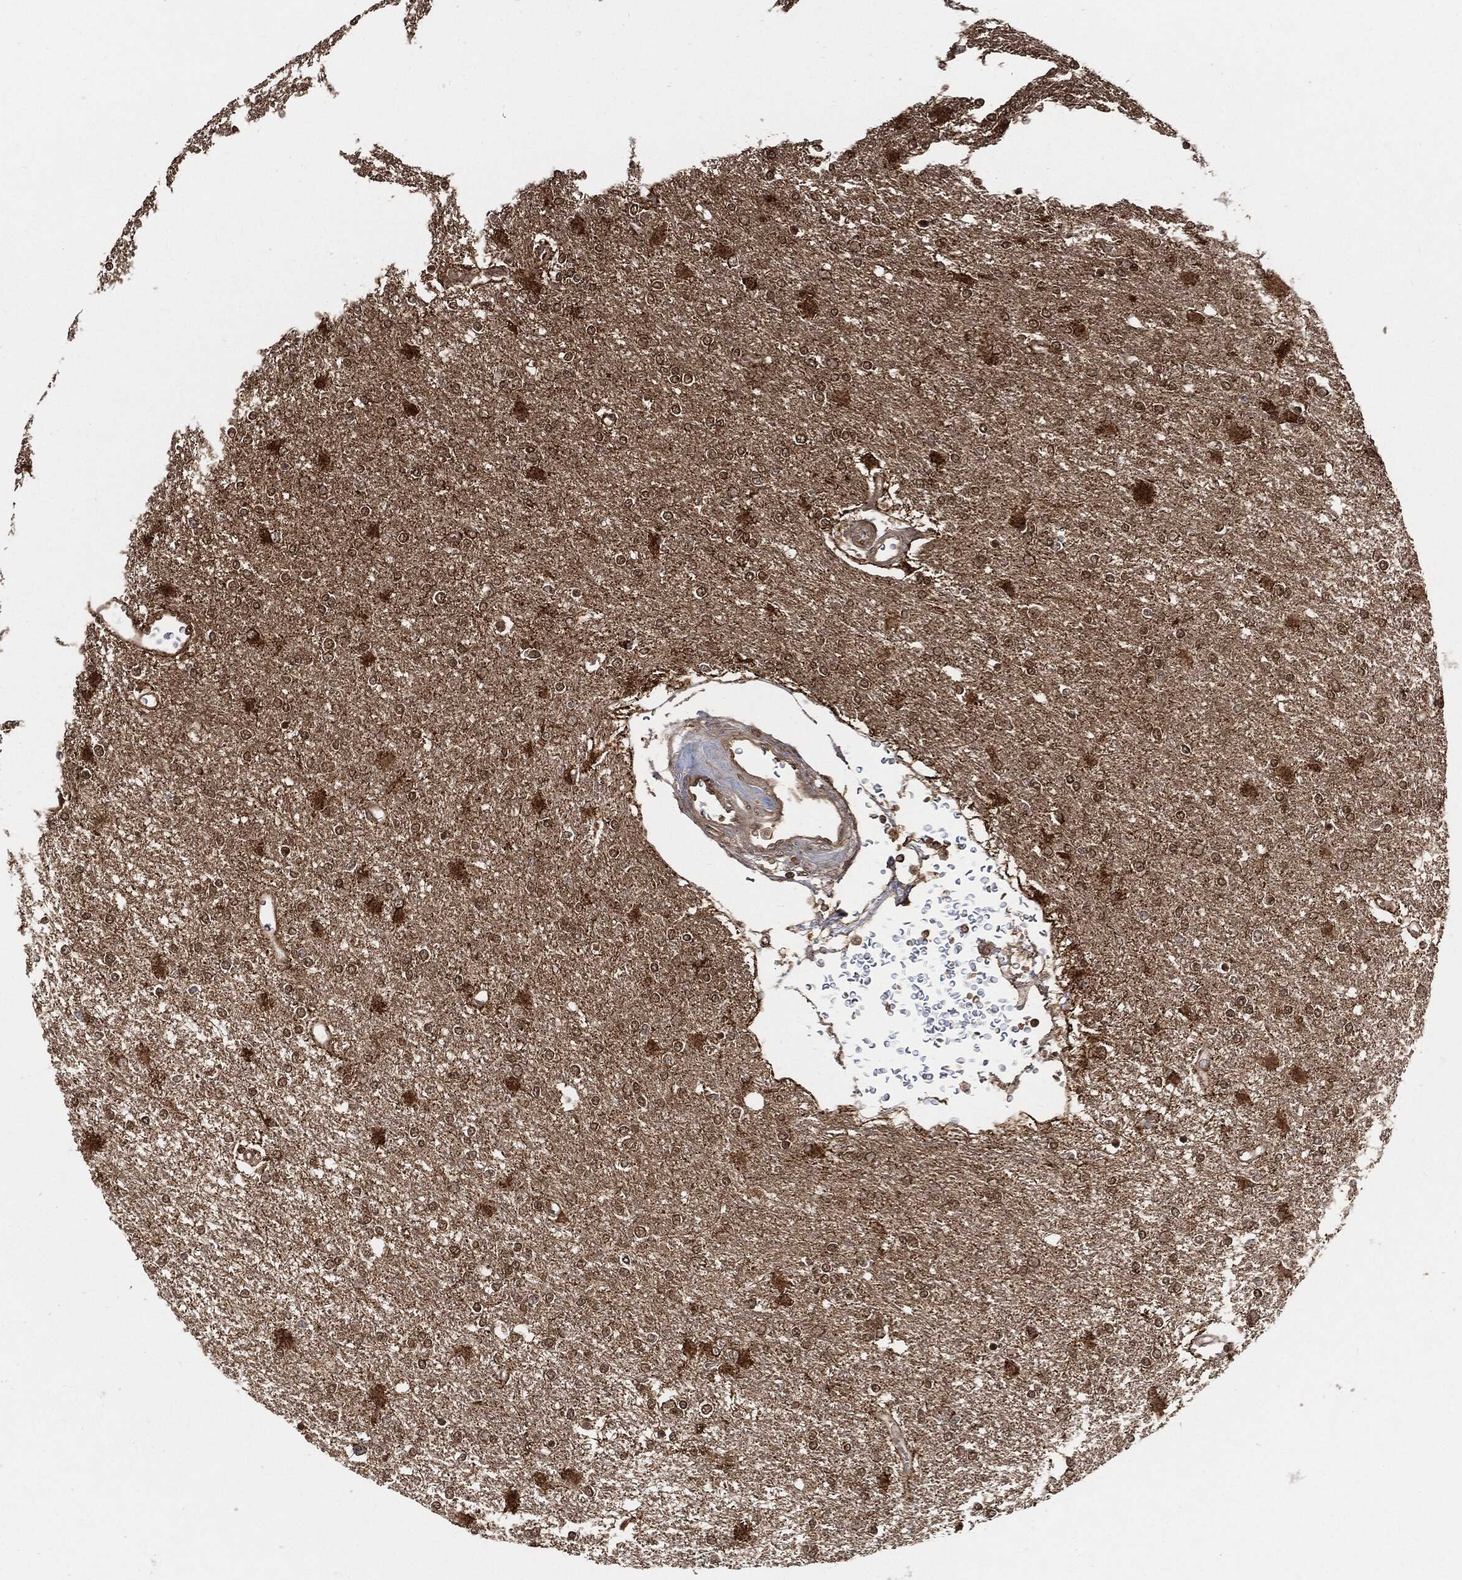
{"staining": {"intensity": "moderate", "quantity": ">75%", "location": "cytoplasmic/membranous,nuclear"}, "tissue": "glioma", "cell_type": "Tumor cells", "image_type": "cancer", "snomed": [{"axis": "morphology", "description": "Glioma, malignant, High grade"}, {"axis": "topography", "description": "Cerebral cortex"}], "caption": "Protein expression analysis of human glioma reveals moderate cytoplasmic/membranous and nuclear staining in about >75% of tumor cells.", "gene": "CUTA", "patient": {"sex": "male", "age": 79}}